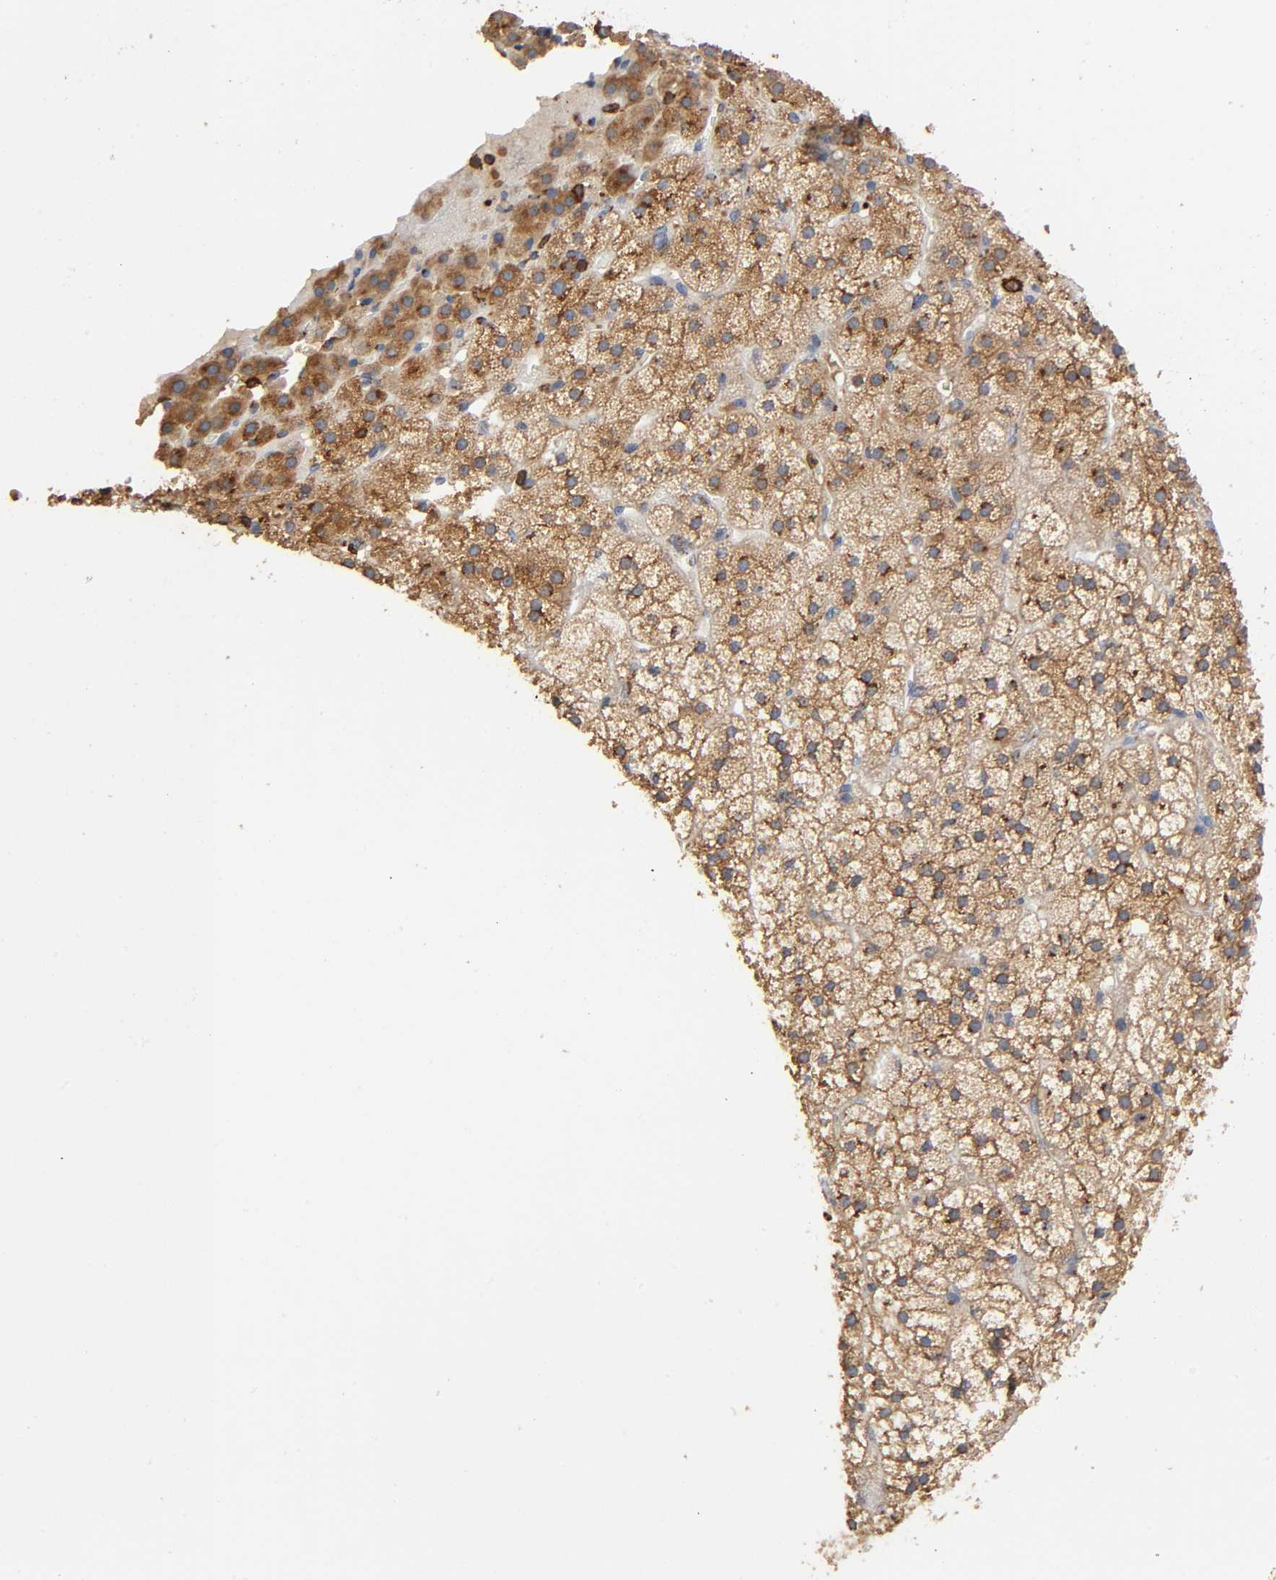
{"staining": {"intensity": "moderate", "quantity": ">75%", "location": "cytoplasmic/membranous"}, "tissue": "adrenal gland", "cell_type": "Glandular cells", "image_type": "normal", "snomed": [{"axis": "morphology", "description": "Normal tissue, NOS"}, {"axis": "topography", "description": "Adrenal gland"}], "caption": "Glandular cells display moderate cytoplasmic/membranous staining in about >75% of cells in normal adrenal gland.", "gene": "CAPN10", "patient": {"sex": "male", "age": 35}}